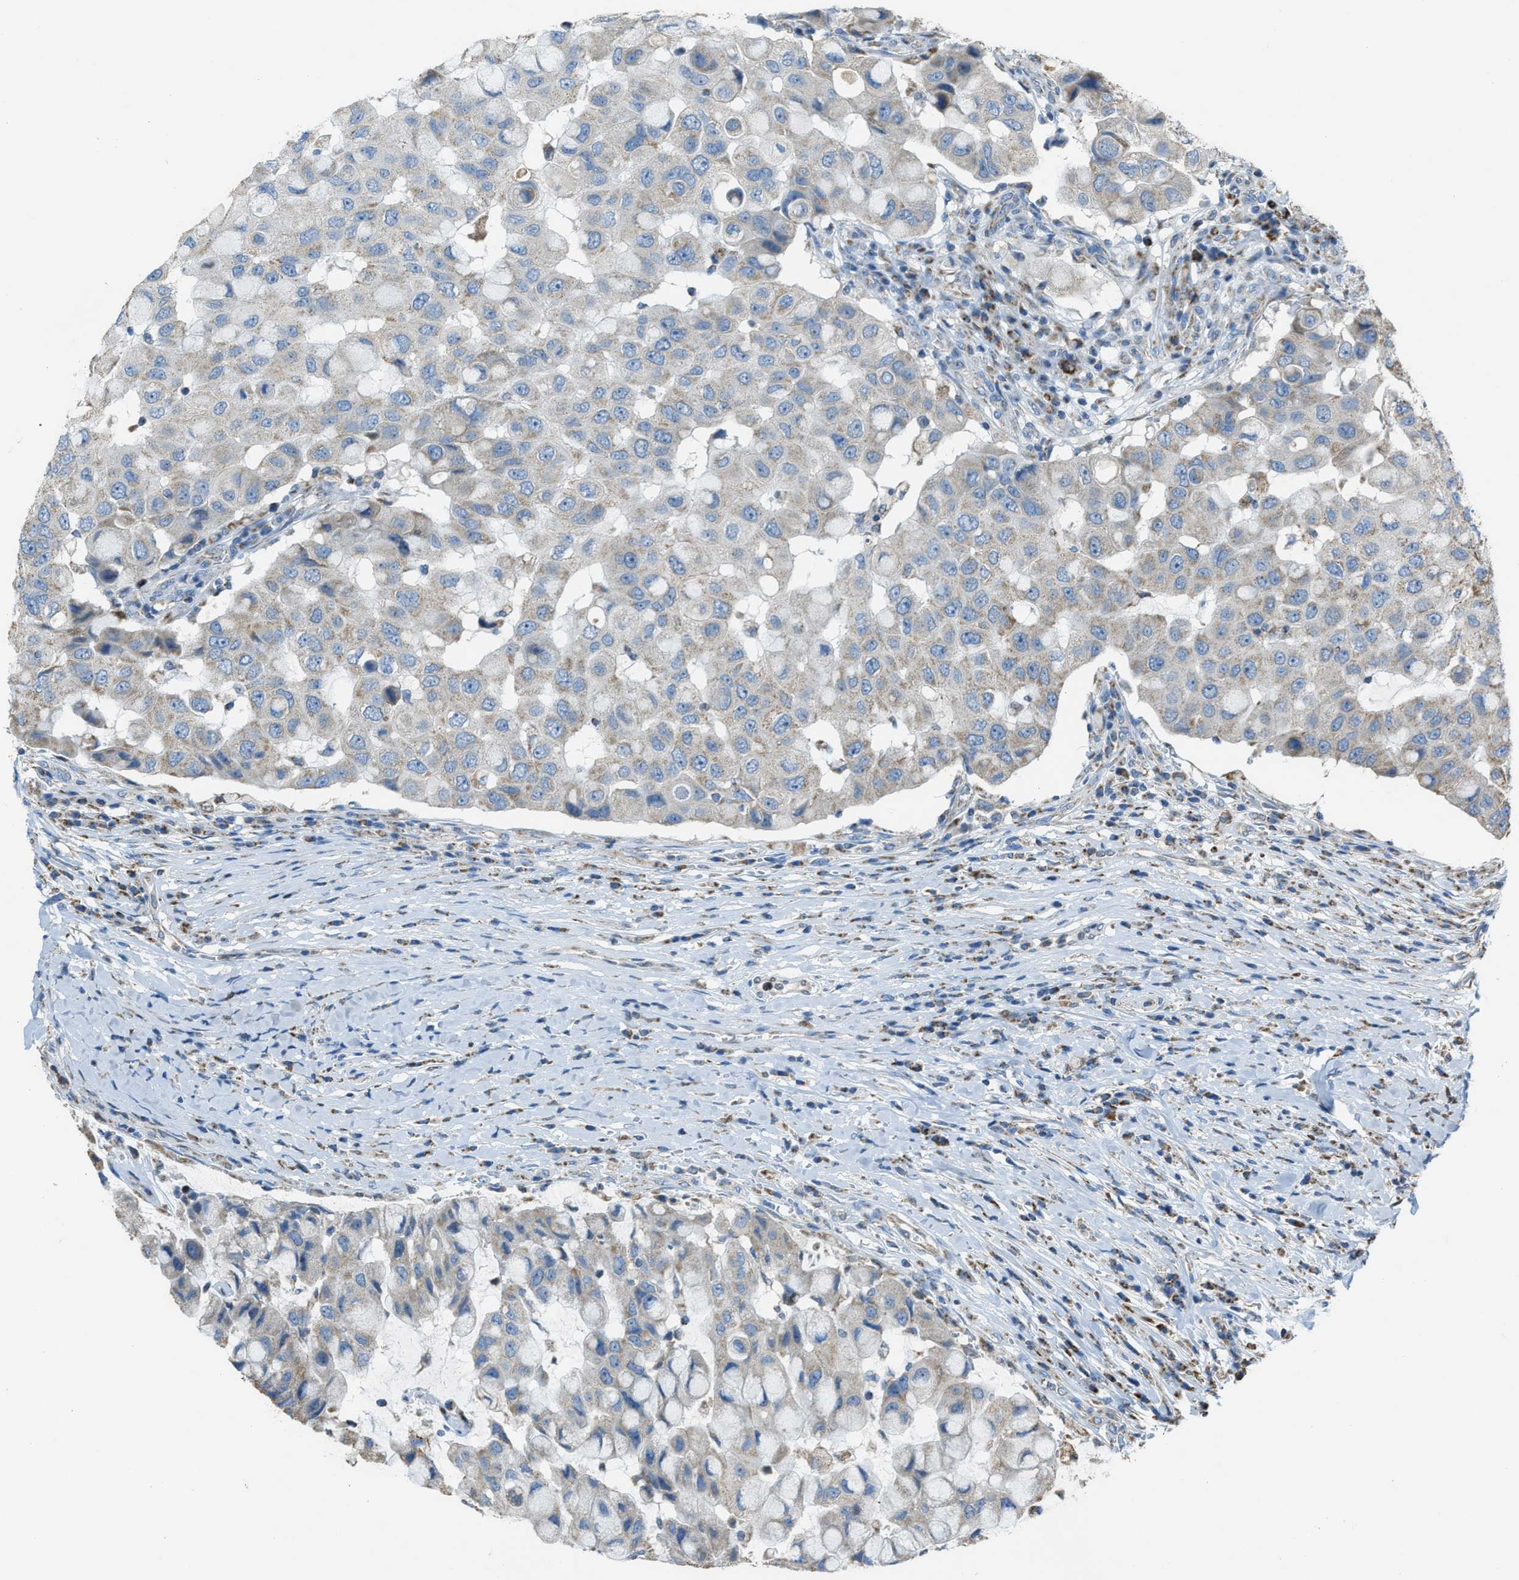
{"staining": {"intensity": "weak", "quantity": "<25%", "location": "cytoplasmic/membranous"}, "tissue": "breast cancer", "cell_type": "Tumor cells", "image_type": "cancer", "snomed": [{"axis": "morphology", "description": "Duct carcinoma"}, {"axis": "topography", "description": "Breast"}], "caption": "Breast cancer stained for a protein using immunohistochemistry reveals no staining tumor cells.", "gene": "SLC25A11", "patient": {"sex": "female", "age": 27}}